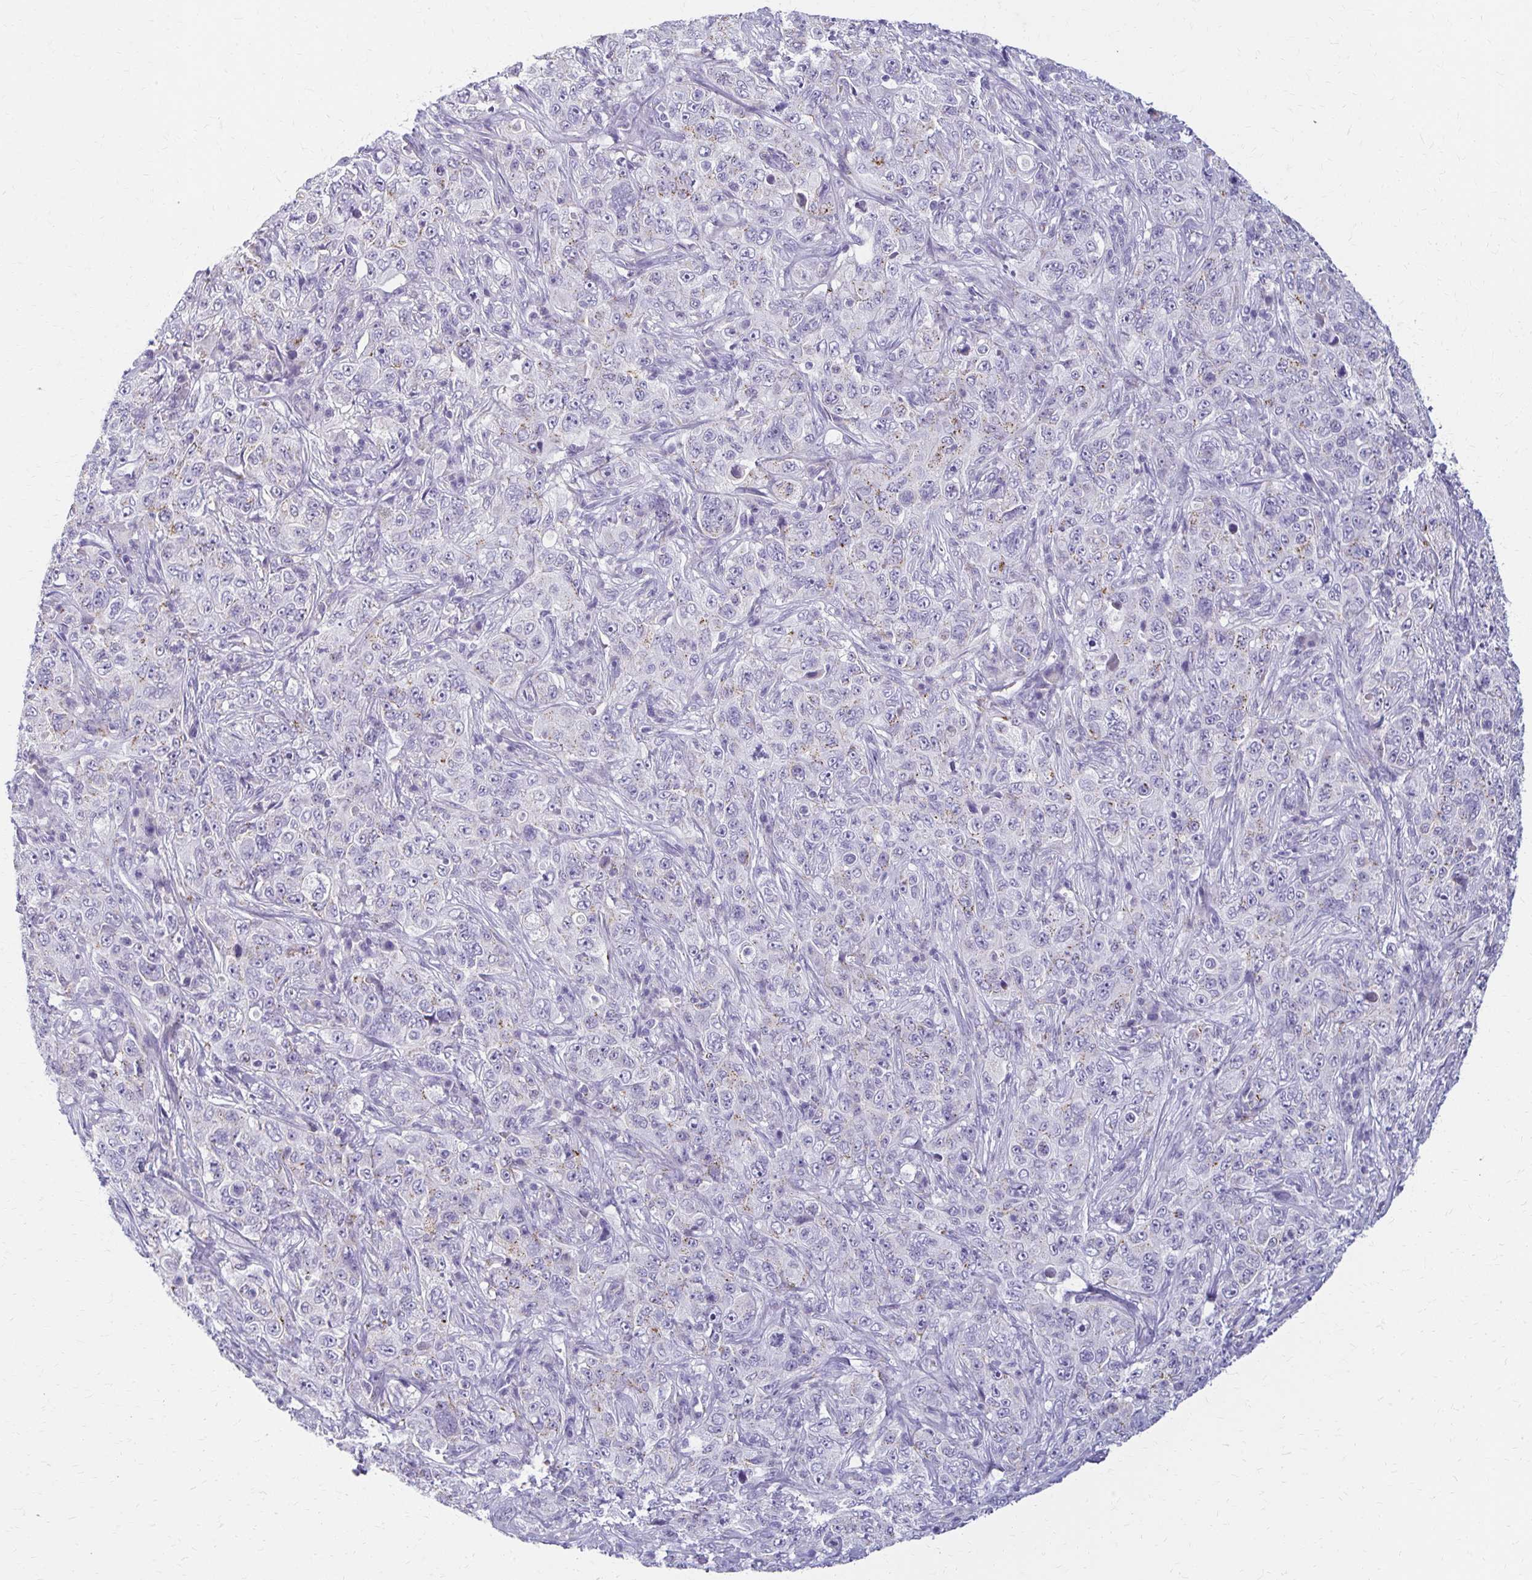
{"staining": {"intensity": "negative", "quantity": "none", "location": "none"}, "tissue": "pancreatic cancer", "cell_type": "Tumor cells", "image_type": "cancer", "snomed": [{"axis": "morphology", "description": "Adenocarcinoma, NOS"}, {"axis": "topography", "description": "Pancreas"}], "caption": "This is a photomicrograph of IHC staining of pancreatic cancer (adenocarcinoma), which shows no expression in tumor cells.", "gene": "BBS12", "patient": {"sex": "male", "age": 68}}